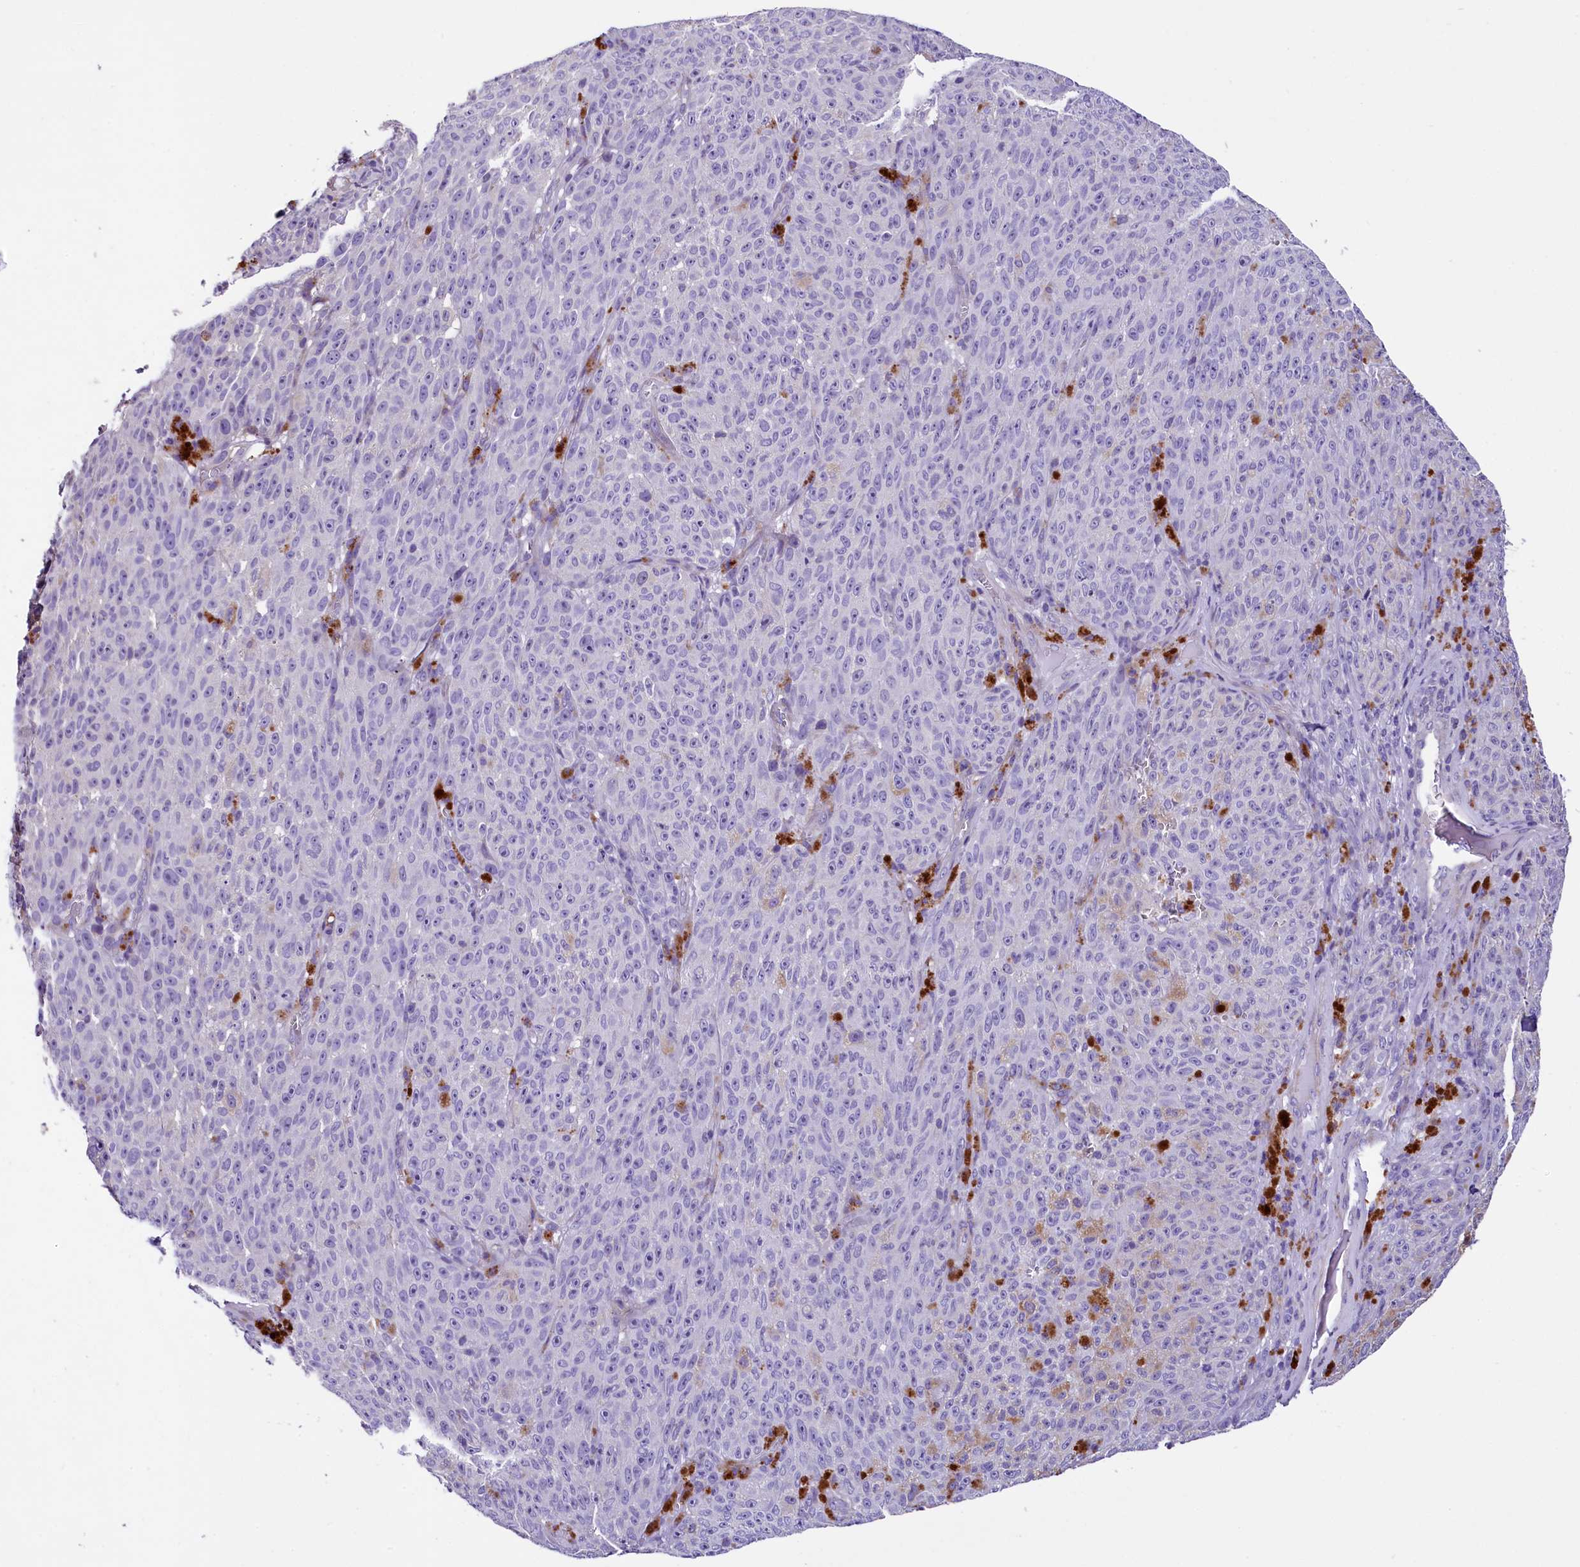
{"staining": {"intensity": "negative", "quantity": "none", "location": "none"}, "tissue": "melanoma", "cell_type": "Tumor cells", "image_type": "cancer", "snomed": [{"axis": "morphology", "description": "Malignant melanoma, NOS"}, {"axis": "topography", "description": "Skin"}], "caption": "Immunohistochemical staining of human melanoma displays no significant positivity in tumor cells. (DAB immunohistochemistry visualized using brightfield microscopy, high magnification).", "gene": "MEX3B", "patient": {"sex": "female", "age": 82}}